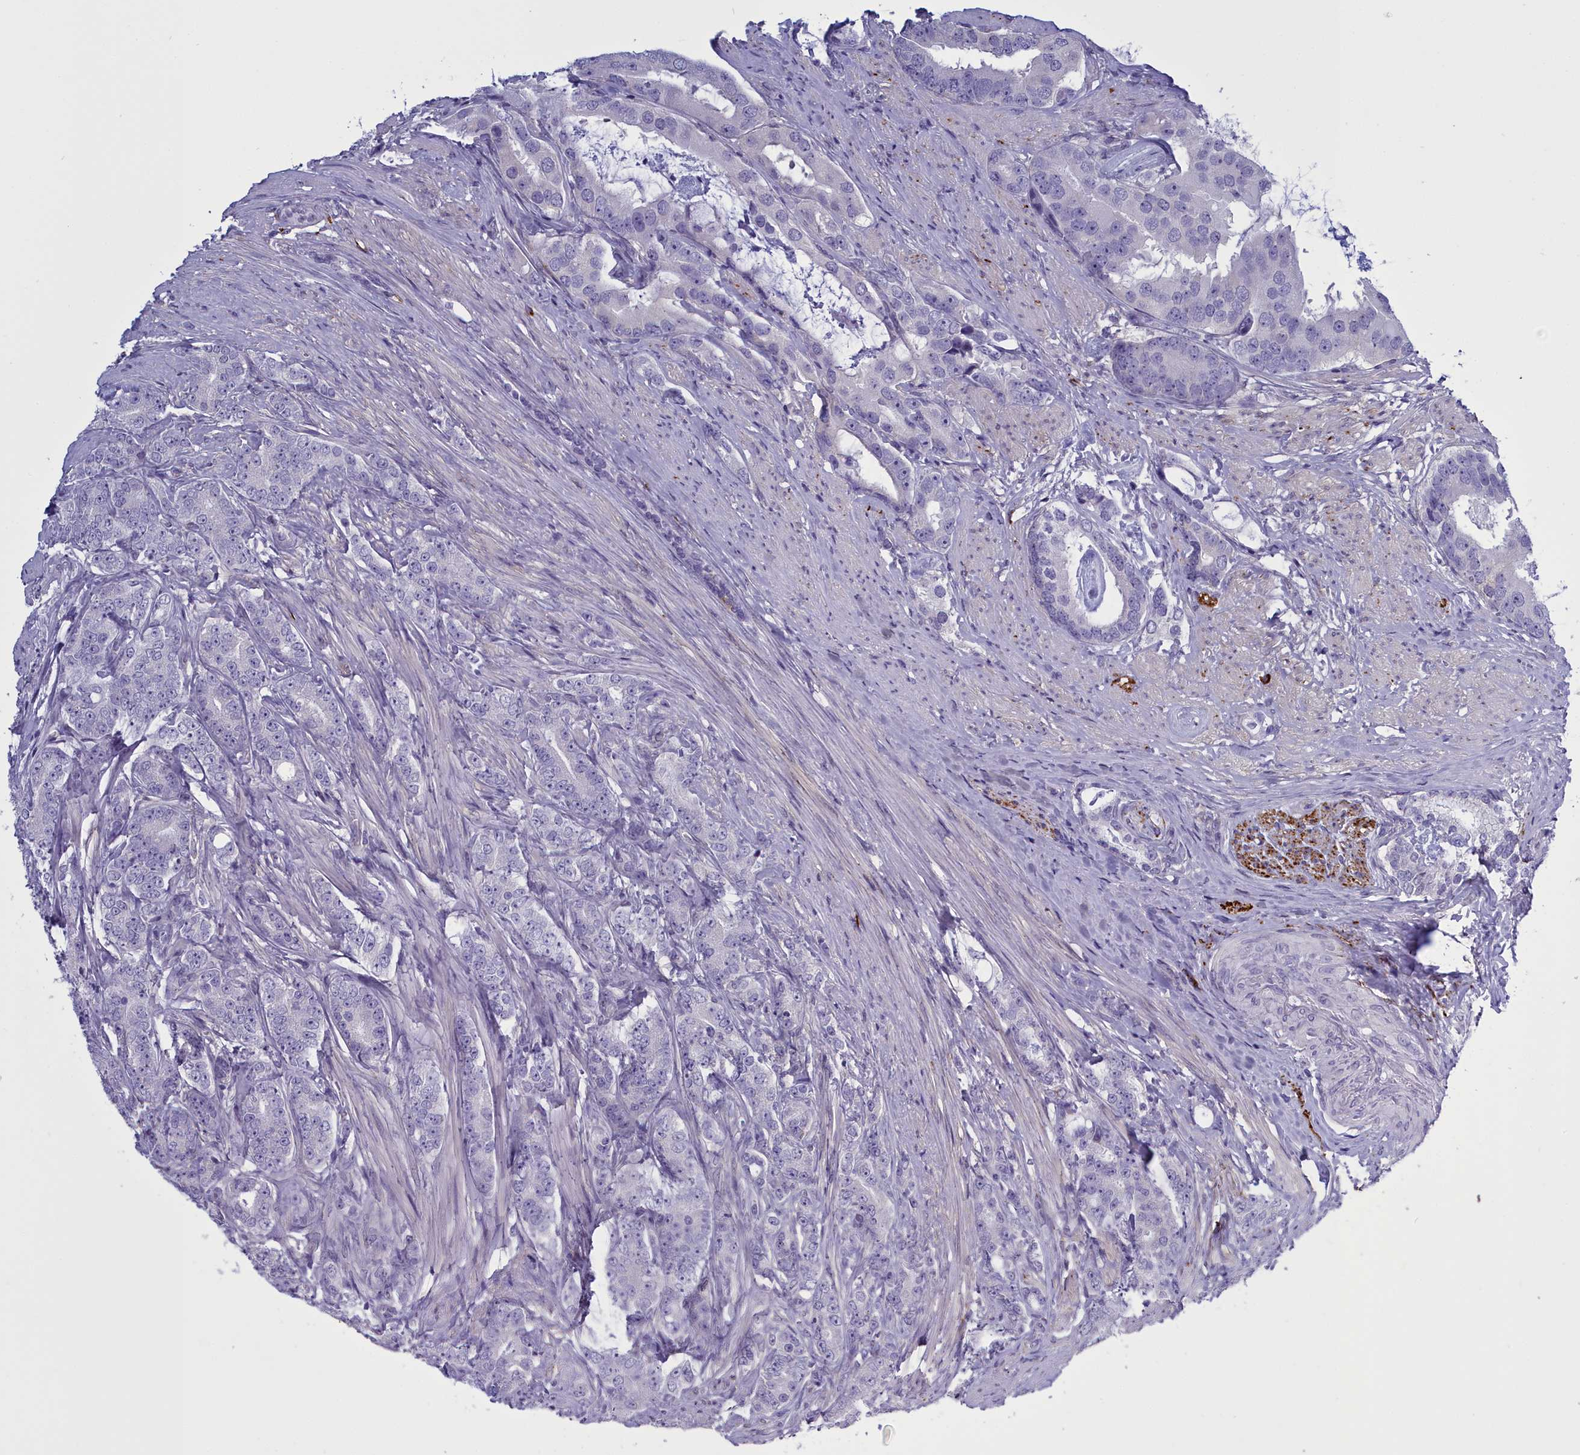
{"staining": {"intensity": "negative", "quantity": "none", "location": "none"}, "tissue": "prostate cancer", "cell_type": "Tumor cells", "image_type": "cancer", "snomed": [{"axis": "morphology", "description": "Adenocarcinoma, Low grade"}, {"axis": "topography", "description": "Prostate"}], "caption": "This is an immunohistochemistry micrograph of human prostate cancer (low-grade adenocarcinoma). There is no staining in tumor cells.", "gene": "MAP6", "patient": {"sex": "male", "age": 71}}